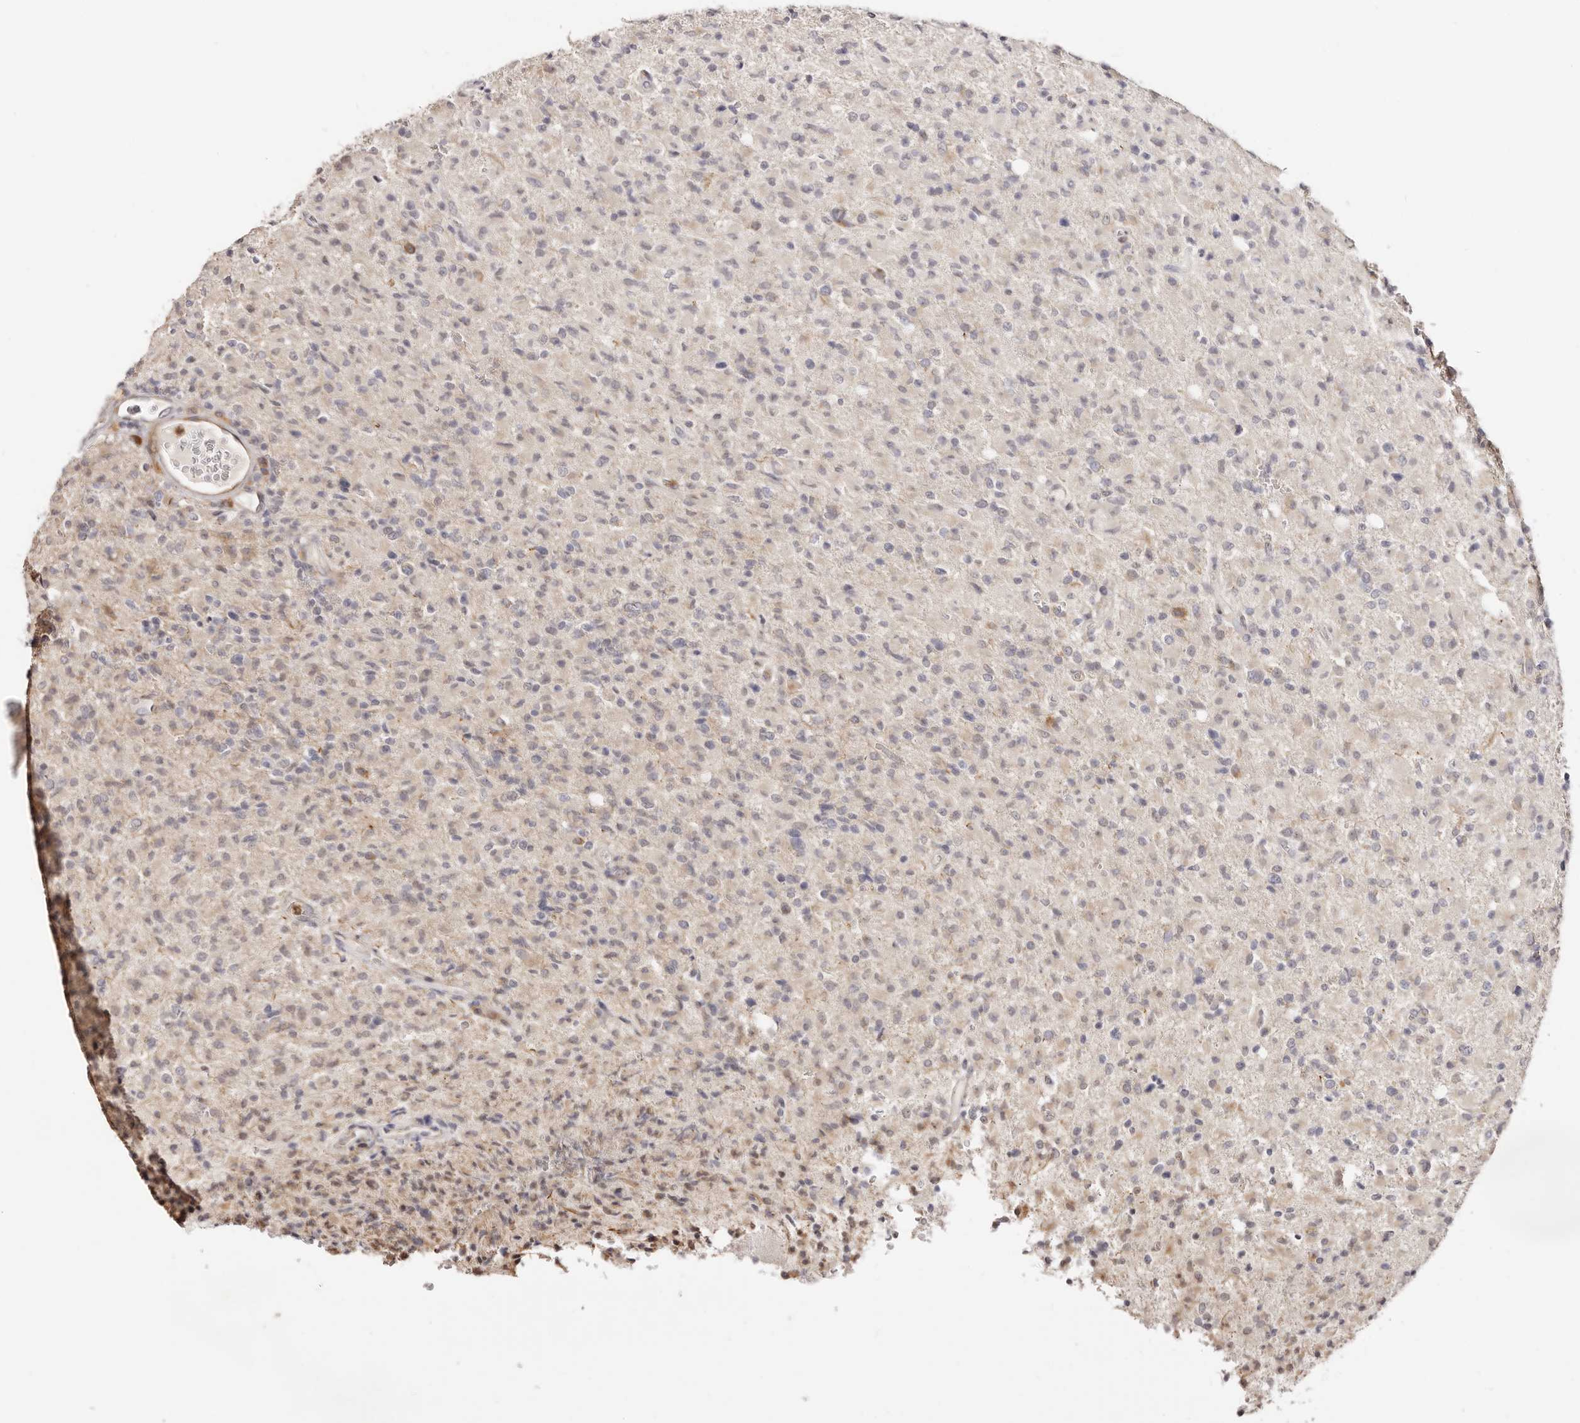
{"staining": {"intensity": "weak", "quantity": "<25%", "location": "cytoplasmic/membranous,nuclear"}, "tissue": "glioma", "cell_type": "Tumor cells", "image_type": "cancer", "snomed": [{"axis": "morphology", "description": "Glioma, malignant, High grade"}, {"axis": "topography", "description": "Brain"}], "caption": "Tumor cells are negative for protein expression in human glioma.", "gene": "BCL2L15", "patient": {"sex": "female", "age": 57}}